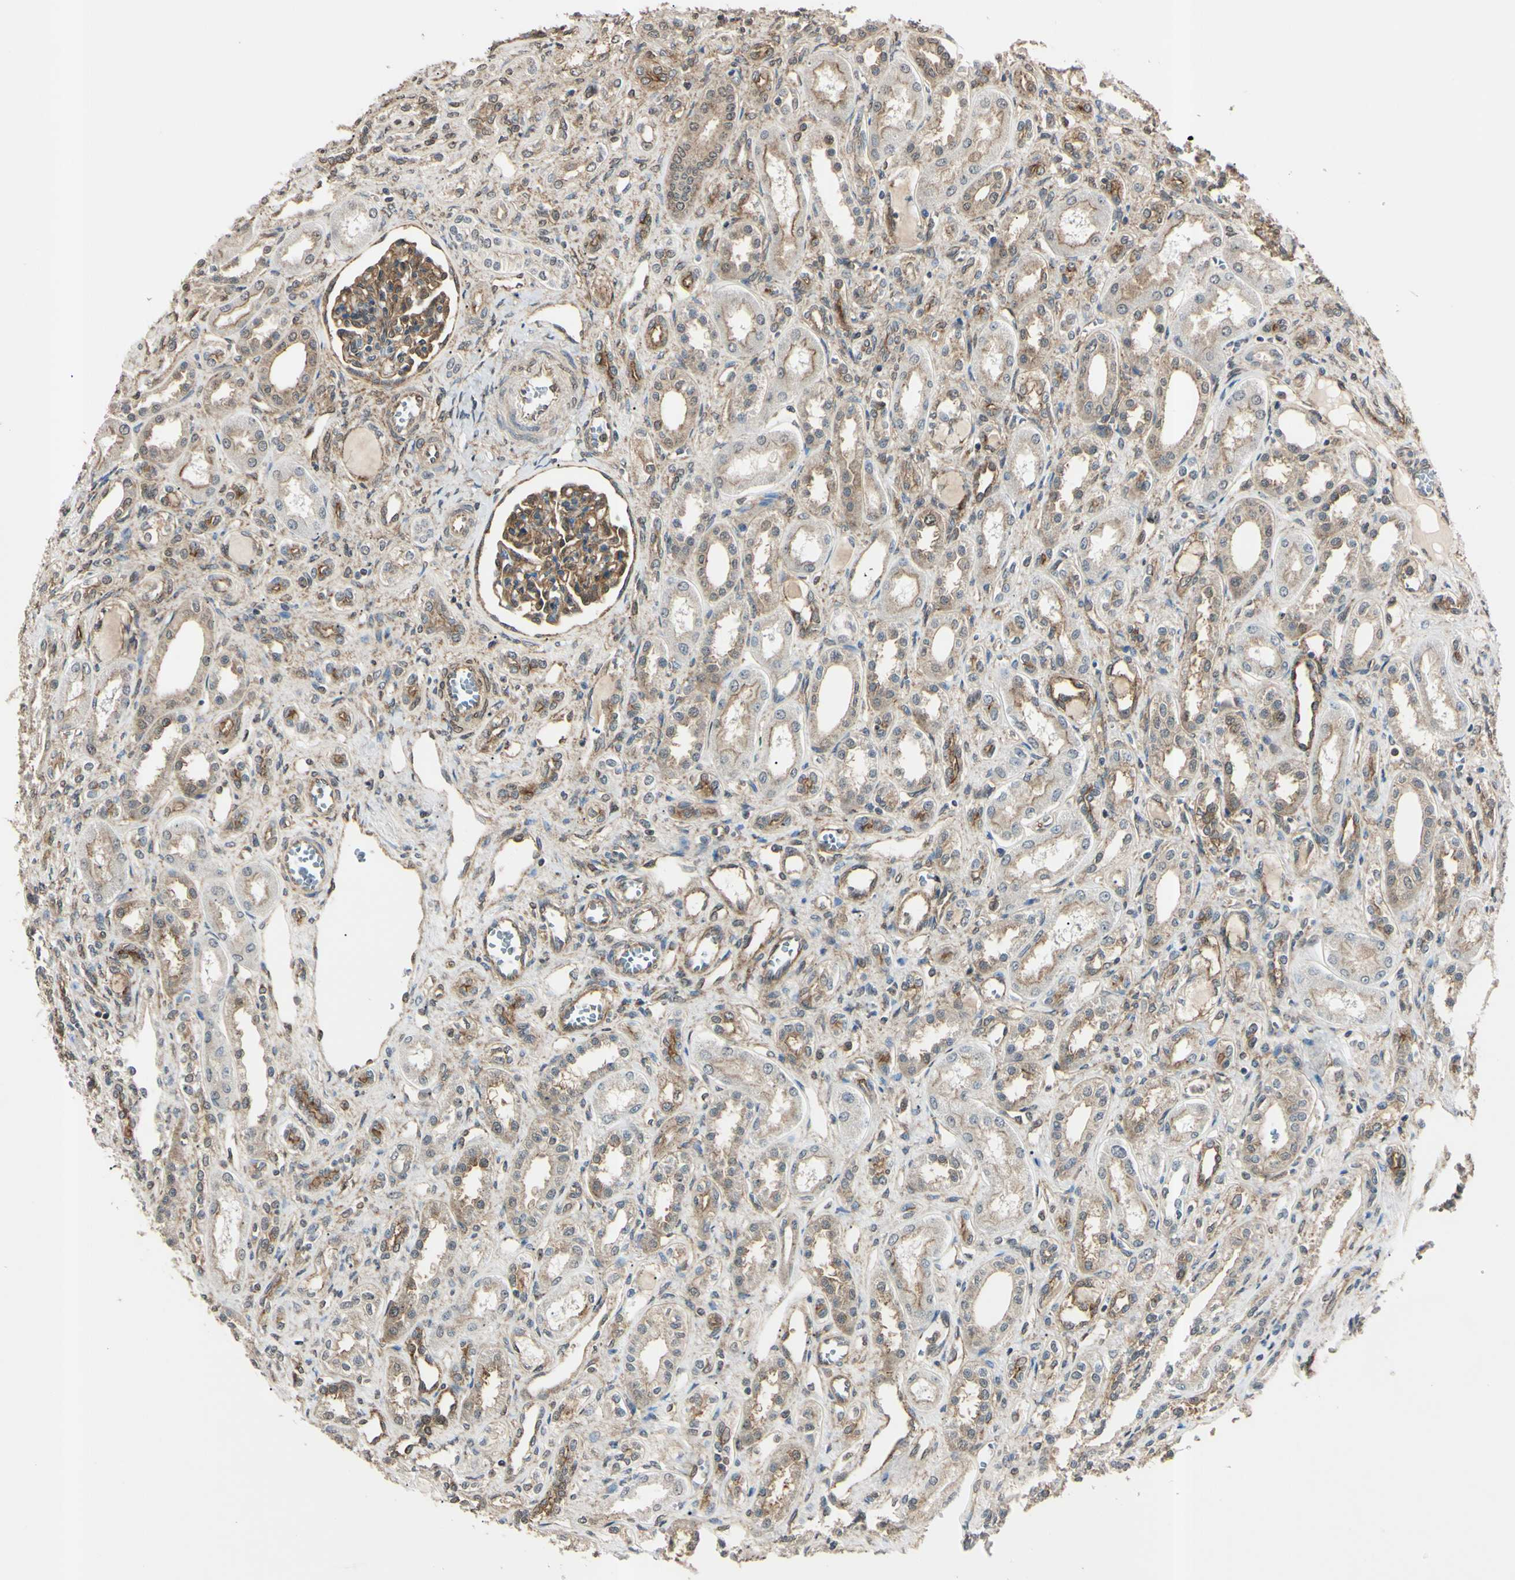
{"staining": {"intensity": "moderate", "quantity": "25%-75%", "location": "cytoplasmic/membranous"}, "tissue": "kidney", "cell_type": "Cells in glomeruli", "image_type": "normal", "snomed": [{"axis": "morphology", "description": "Normal tissue, NOS"}, {"axis": "topography", "description": "Kidney"}], "caption": "A brown stain shows moderate cytoplasmic/membranous staining of a protein in cells in glomeruli of unremarkable kidney.", "gene": "EPN1", "patient": {"sex": "male", "age": 7}}